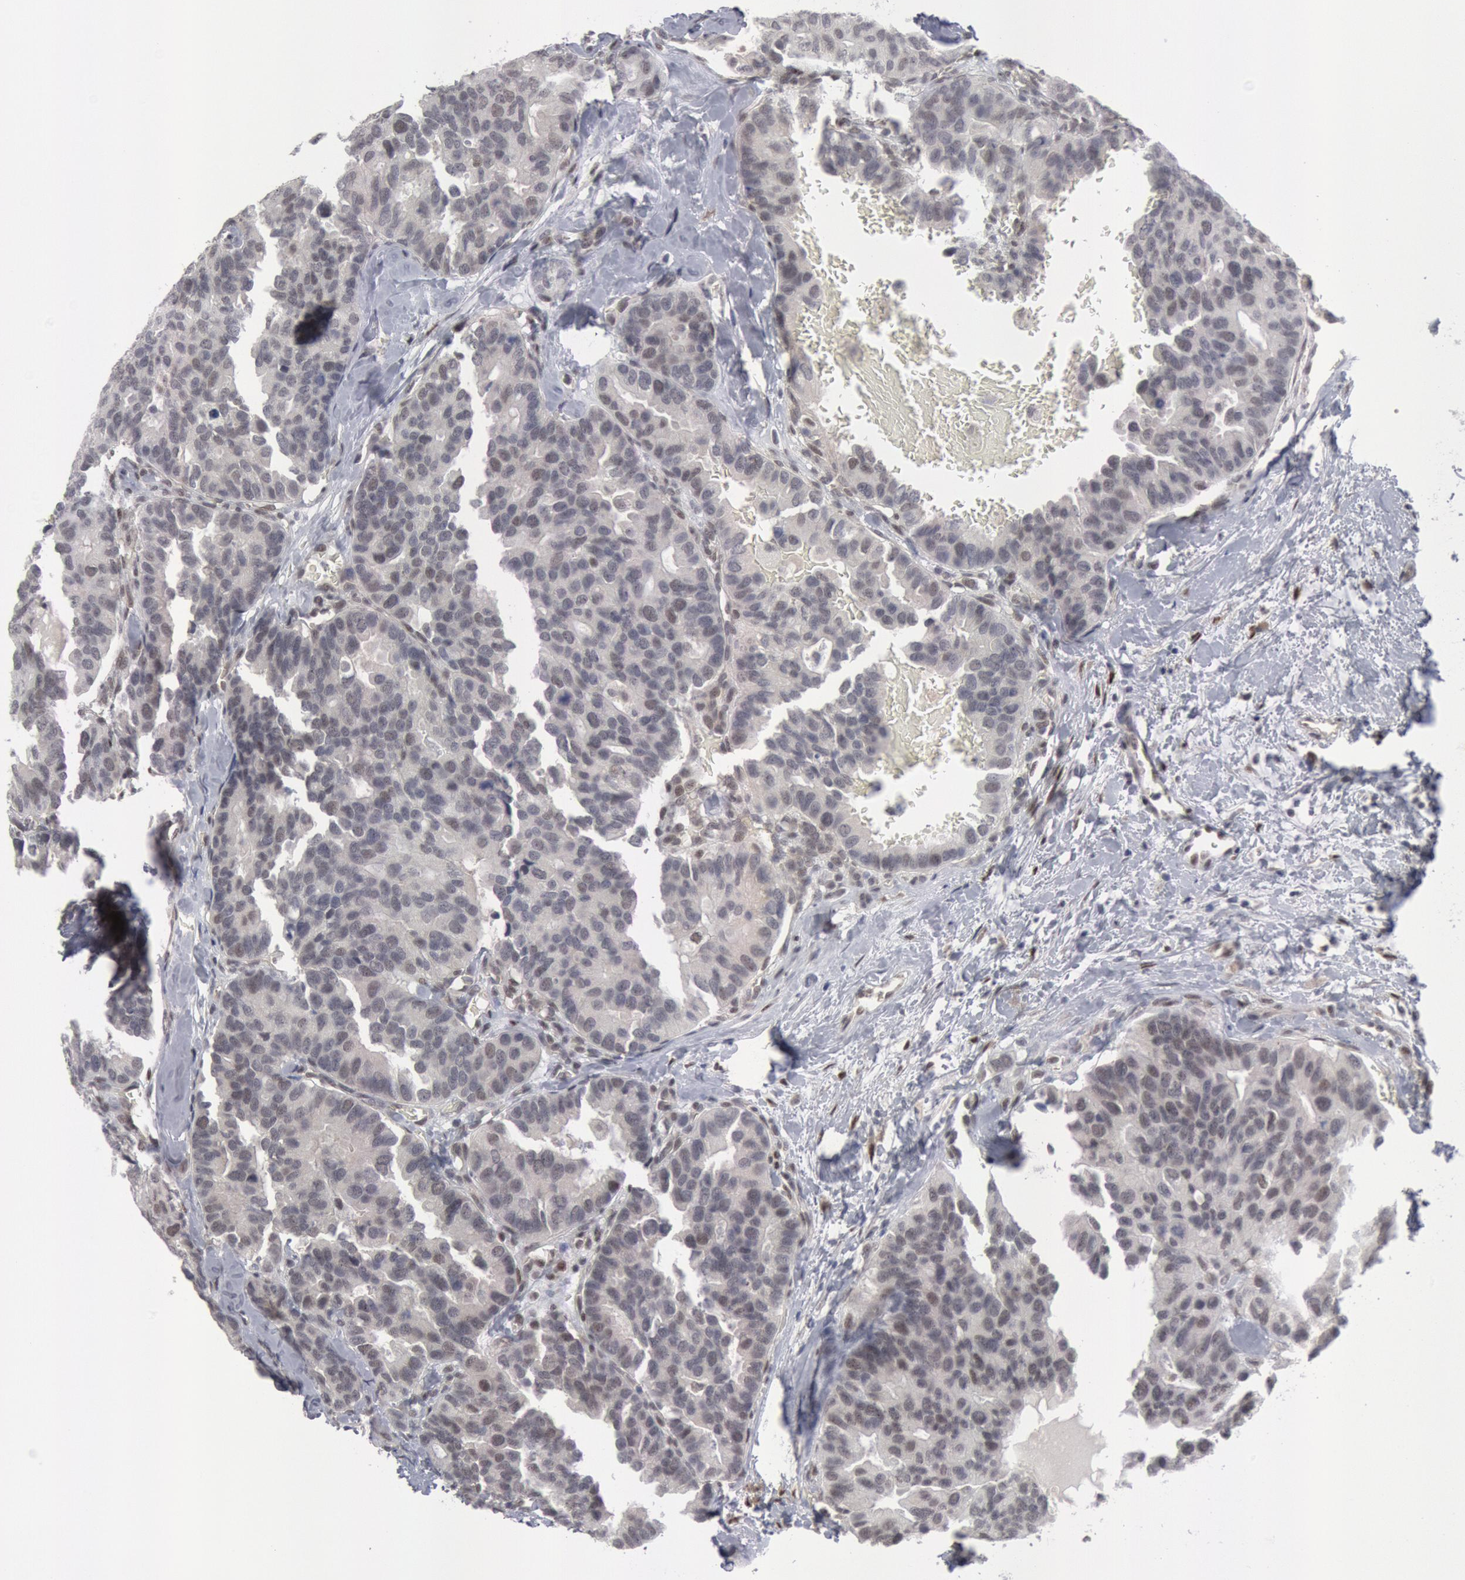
{"staining": {"intensity": "negative", "quantity": "none", "location": "none"}, "tissue": "breast cancer", "cell_type": "Tumor cells", "image_type": "cancer", "snomed": [{"axis": "morphology", "description": "Duct carcinoma"}, {"axis": "topography", "description": "Breast"}], "caption": "IHC of human invasive ductal carcinoma (breast) exhibits no positivity in tumor cells.", "gene": "FOXO1", "patient": {"sex": "female", "age": 69}}